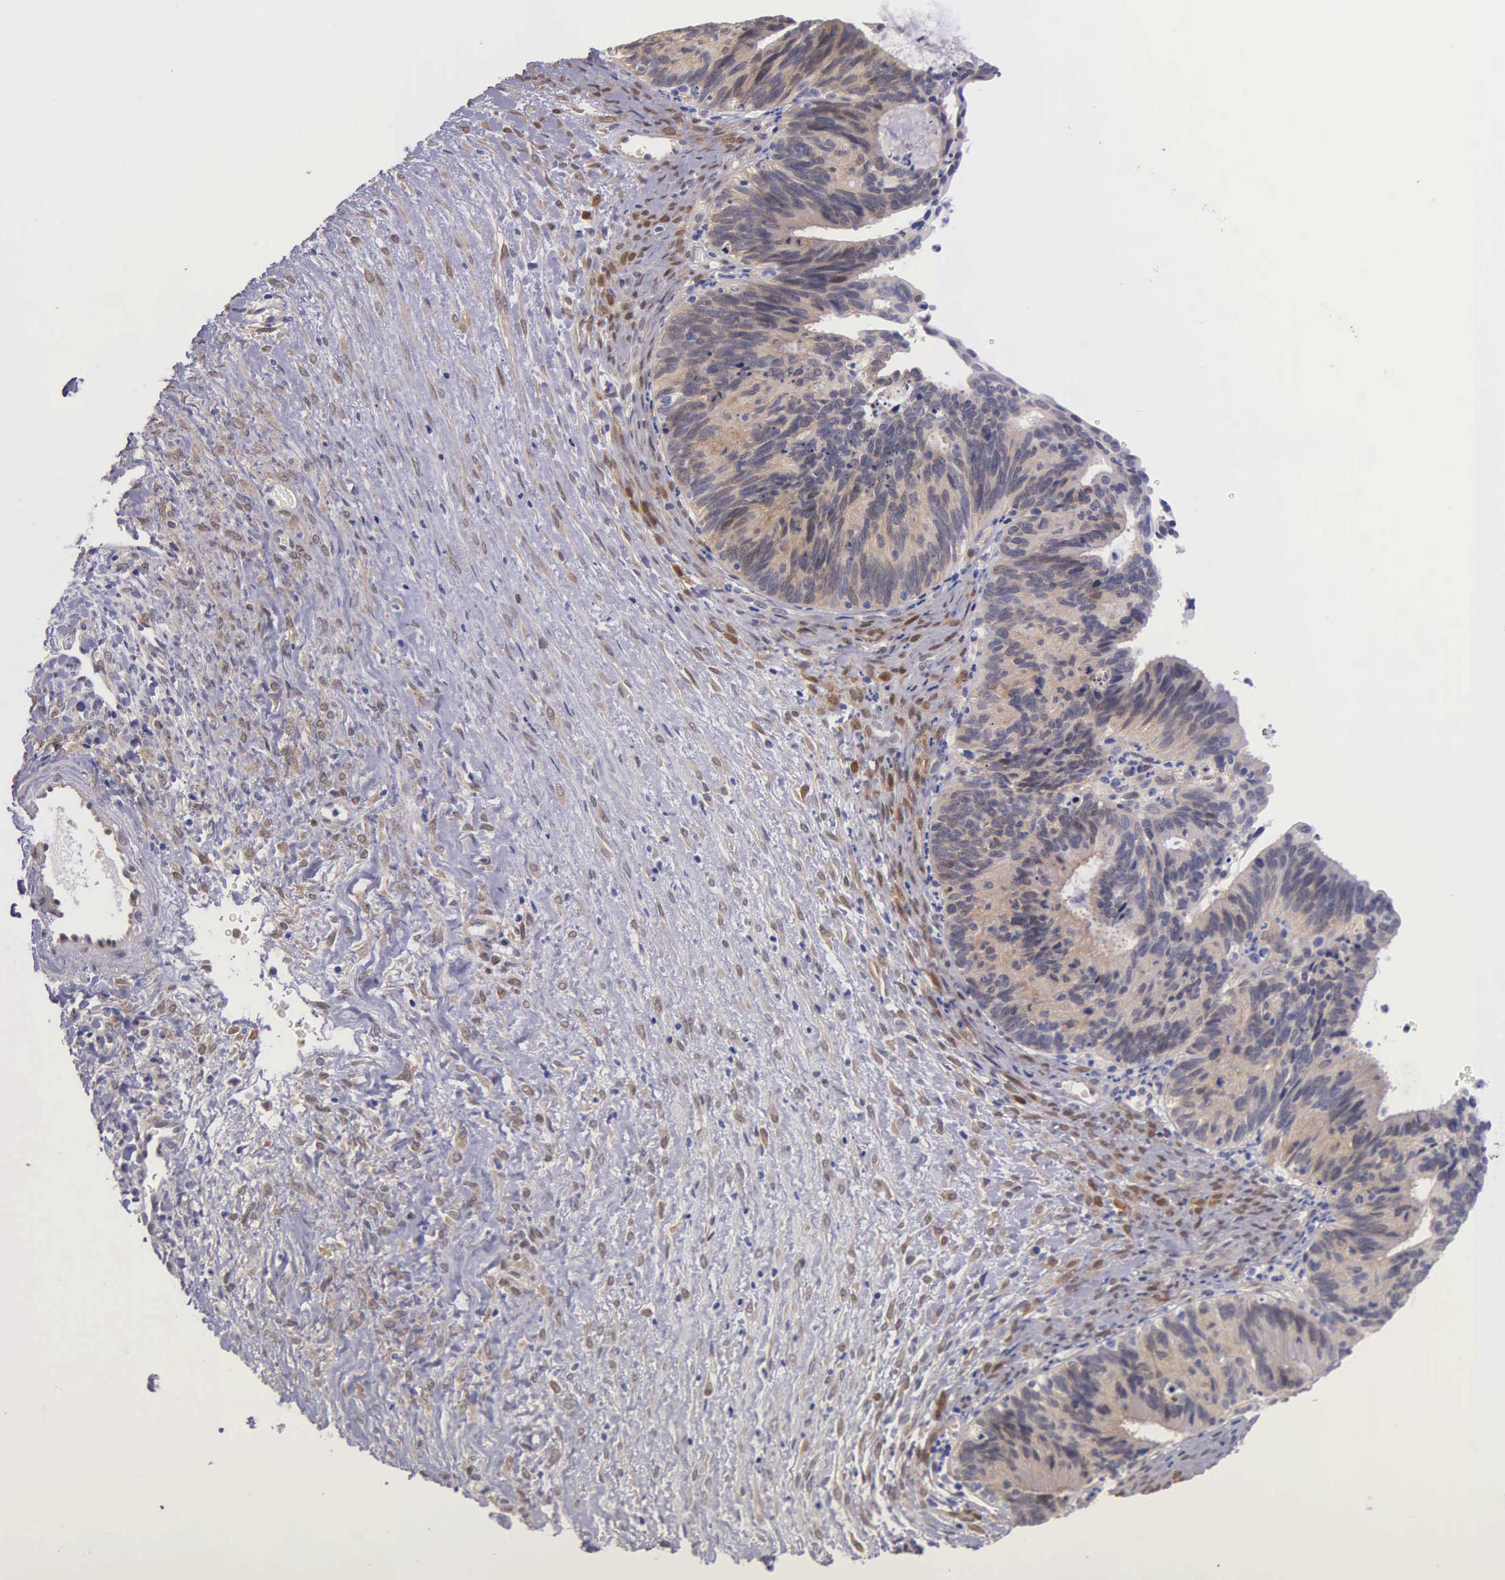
{"staining": {"intensity": "weak", "quantity": "25%-75%", "location": "cytoplasmic/membranous"}, "tissue": "ovarian cancer", "cell_type": "Tumor cells", "image_type": "cancer", "snomed": [{"axis": "morphology", "description": "Carcinoma, endometroid"}, {"axis": "topography", "description": "Ovary"}], "caption": "The image exhibits immunohistochemical staining of ovarian cancer. There is weak cytoplasmic/membranous expression is seen in about 25%-75% of tumor cells.", "gene": "GSTT2", "patient": {"sex": "female", "age": 52}}